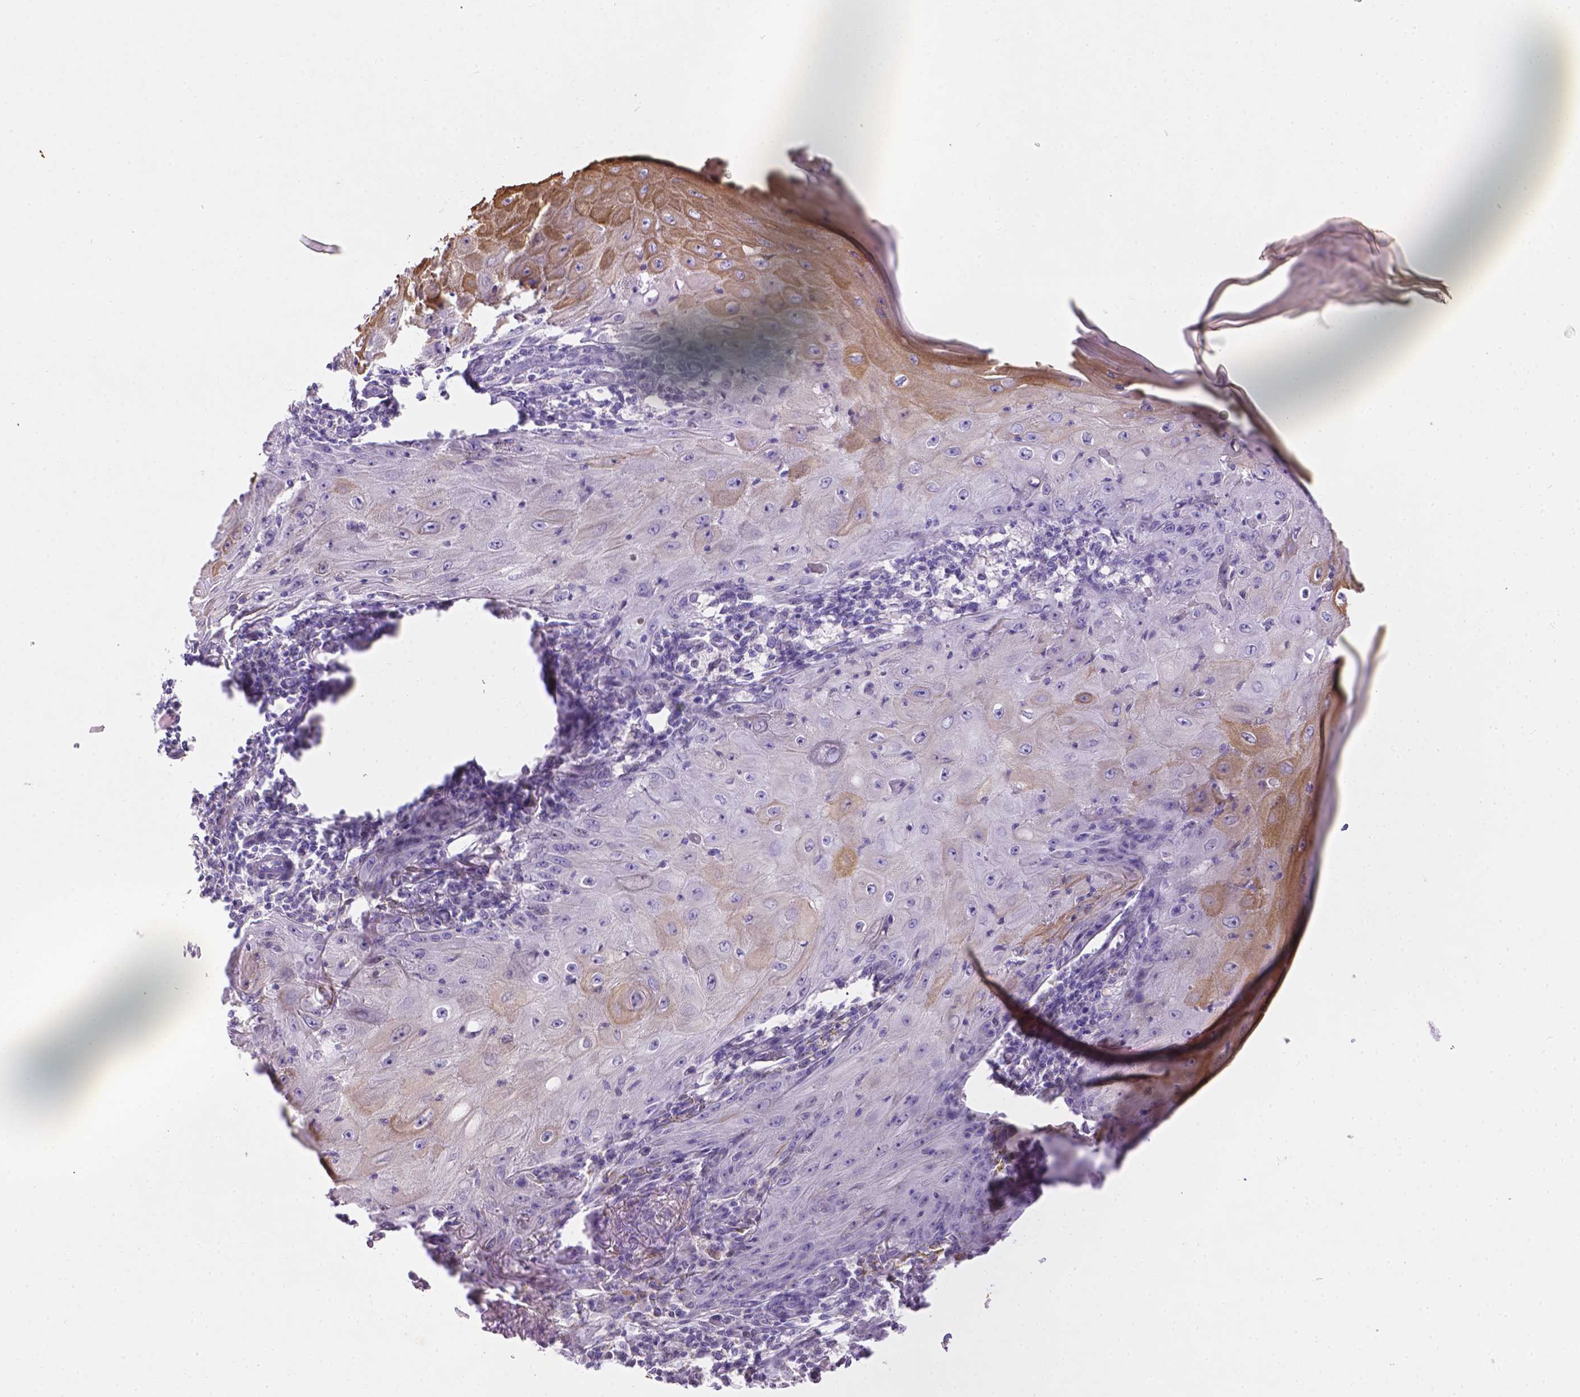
{"staining": {"intensity": "weak", "quantity": "<25%", "location": "cytoplasmic/membranous"}, "tissue": "skin cancer", "cell_type": "Tumor cells", "image_type": "cancer", "snomed": [{"axis": "morphology", "description": "Squamous cell carcinoma, NOS"}, {"axis": "topography", "description": "Skin"}], "caption": "Skin squamous cell carcinoma was stained to show a protein in brown. There is no significant expression in tumor cells. (Stains: DAB immunohistochemistry with hematoxylin counter stain, Microscopy: brightfield microscopy at high magnification).", "gene": "DMWD", "patient": {"sex": "female", "age": 73}}